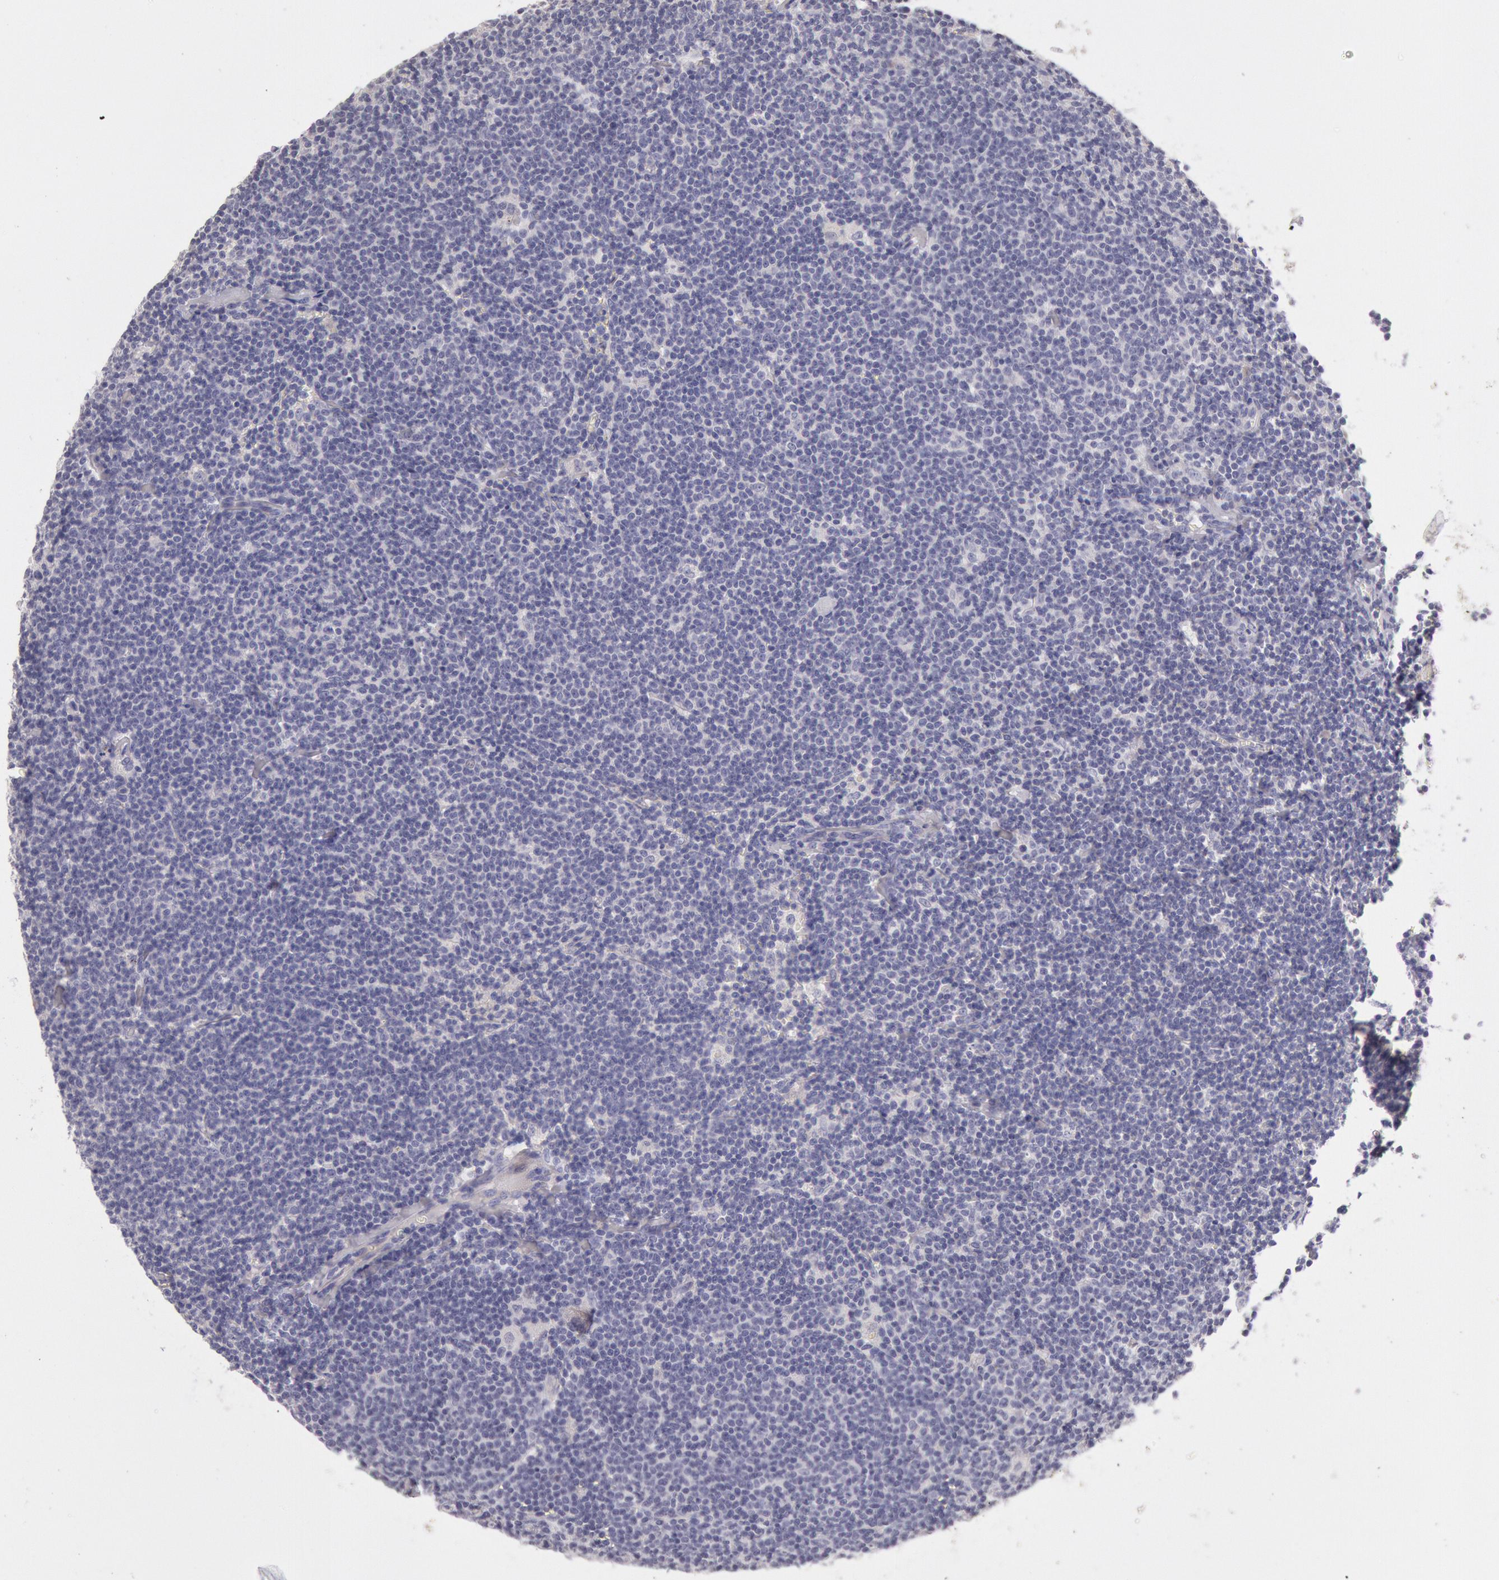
{"staining": {"intensity": "negative", "quantity": "none", "location": "none"}, "tissue": "lymphoma", "cell_type": "Tumor cells", "image_type": "cancer", "snomed": [{"axis": "morphology", "description": "Malignant lymphoma, non-Hodgkin's type, Low grade"}, {"axis": "topography", "description": "Lymph node"}], "caption": "DAB (3,3'-diaminobenzidine) immunohistochemical staining of lymphoma exhibits no significant expression in tumor cells. The staining is performed using DAB (3,3'-diaminobenzidine) brown chromogen with nuclei counter-stained in using hematoxylin.", "gene": "C1R", "patient": {"sex": "male", "age": 65}}